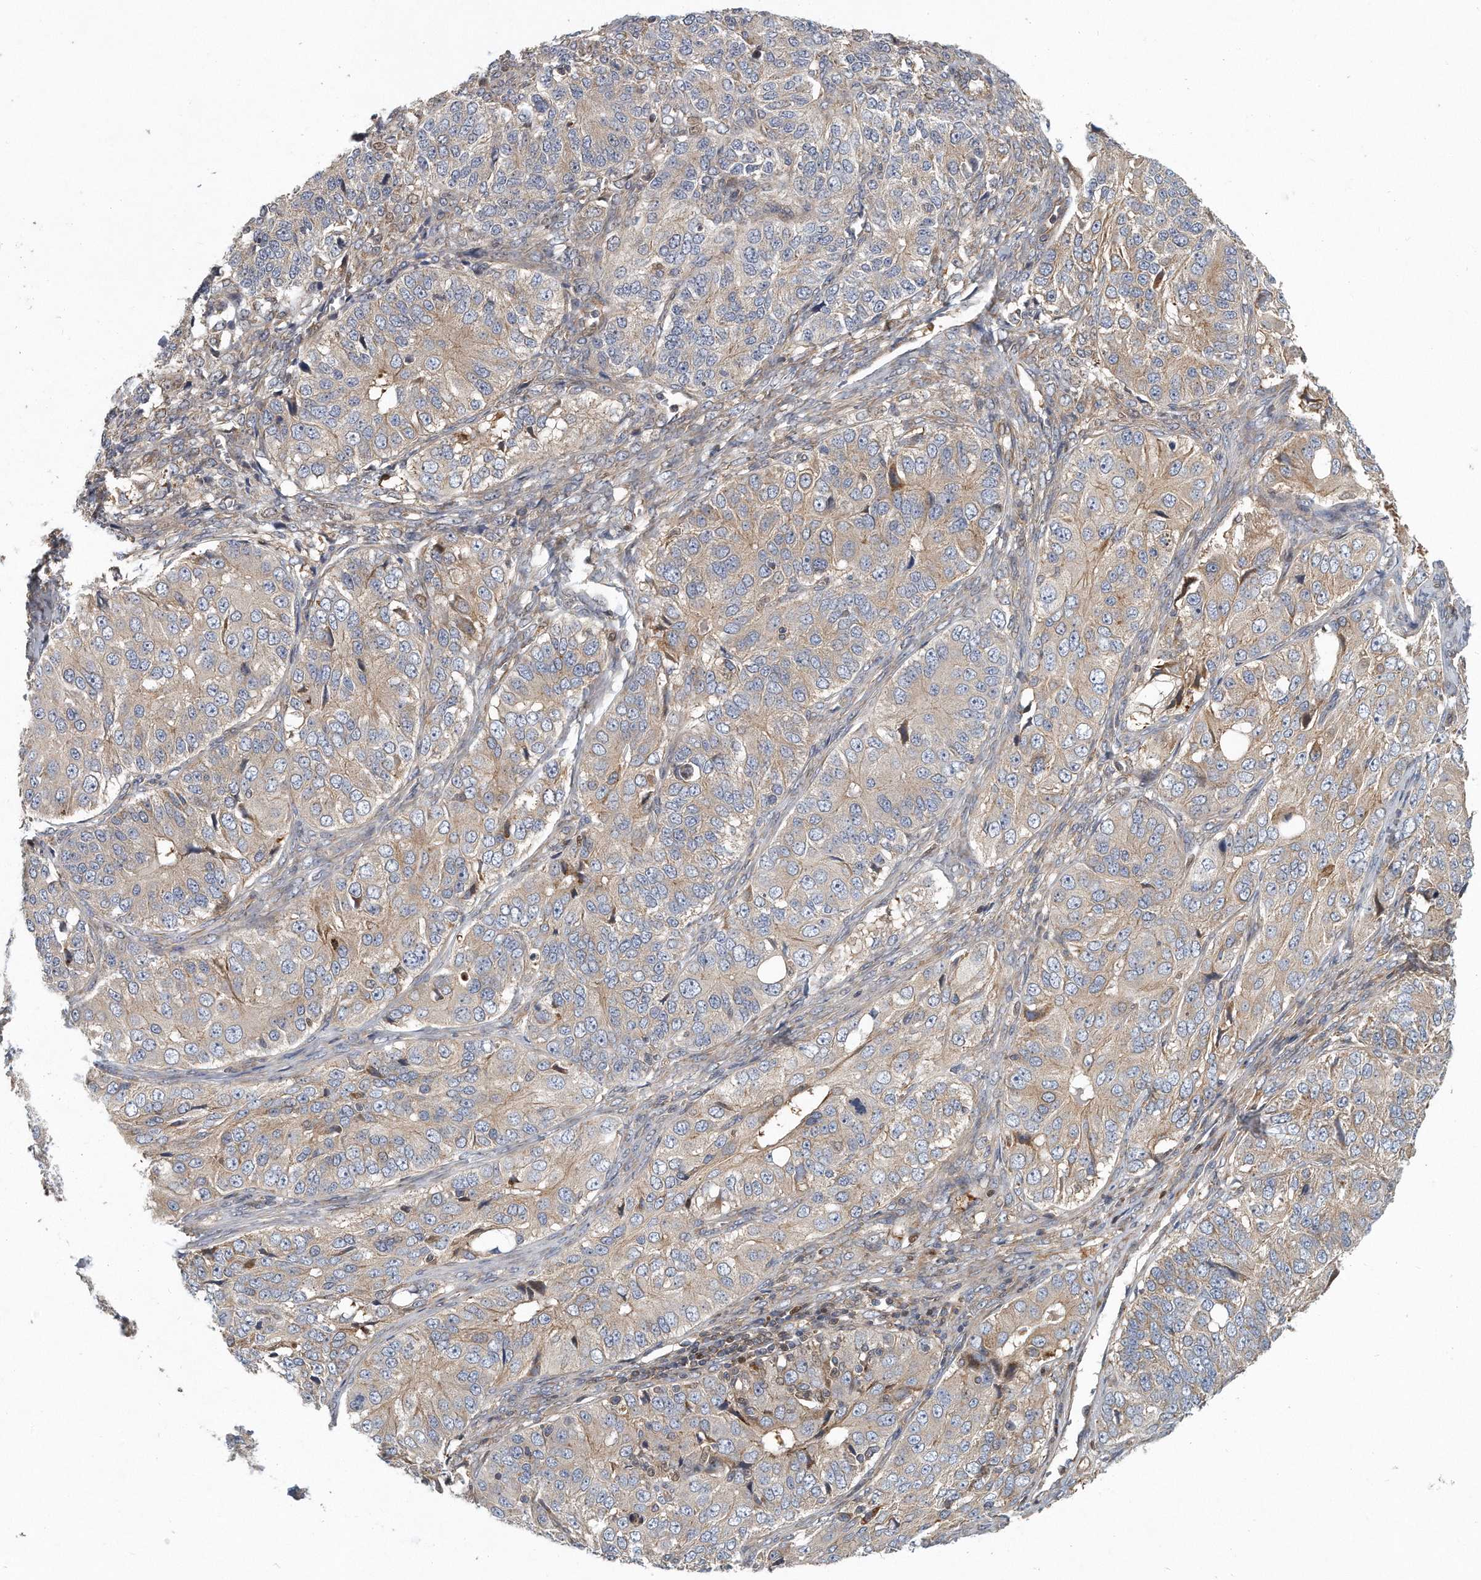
{"staining": {"intensity": "weak", "quantity": ">75%", "location": "cytoplasmic/membranous"}, "tissue": "ovarian cancer", "cell_type": "Tumor cells", "image_type": "cancer", "snomed": [{"axis": "morphology", "description": "Carcinoma, endometroid"}, {"axis": "topography", "description": "Ovary"}], "caption": "Weak cytoplasmic/membranous staining is appreciated in about >75% of tumor cells in ovarian cancer (endometroid carcinoma). Immunohistochemistry stains the protein of interest in brown and the nuclei are stained blue.", "gene": "PCDH8", "patient": {"sex": "female", "age": 51}}